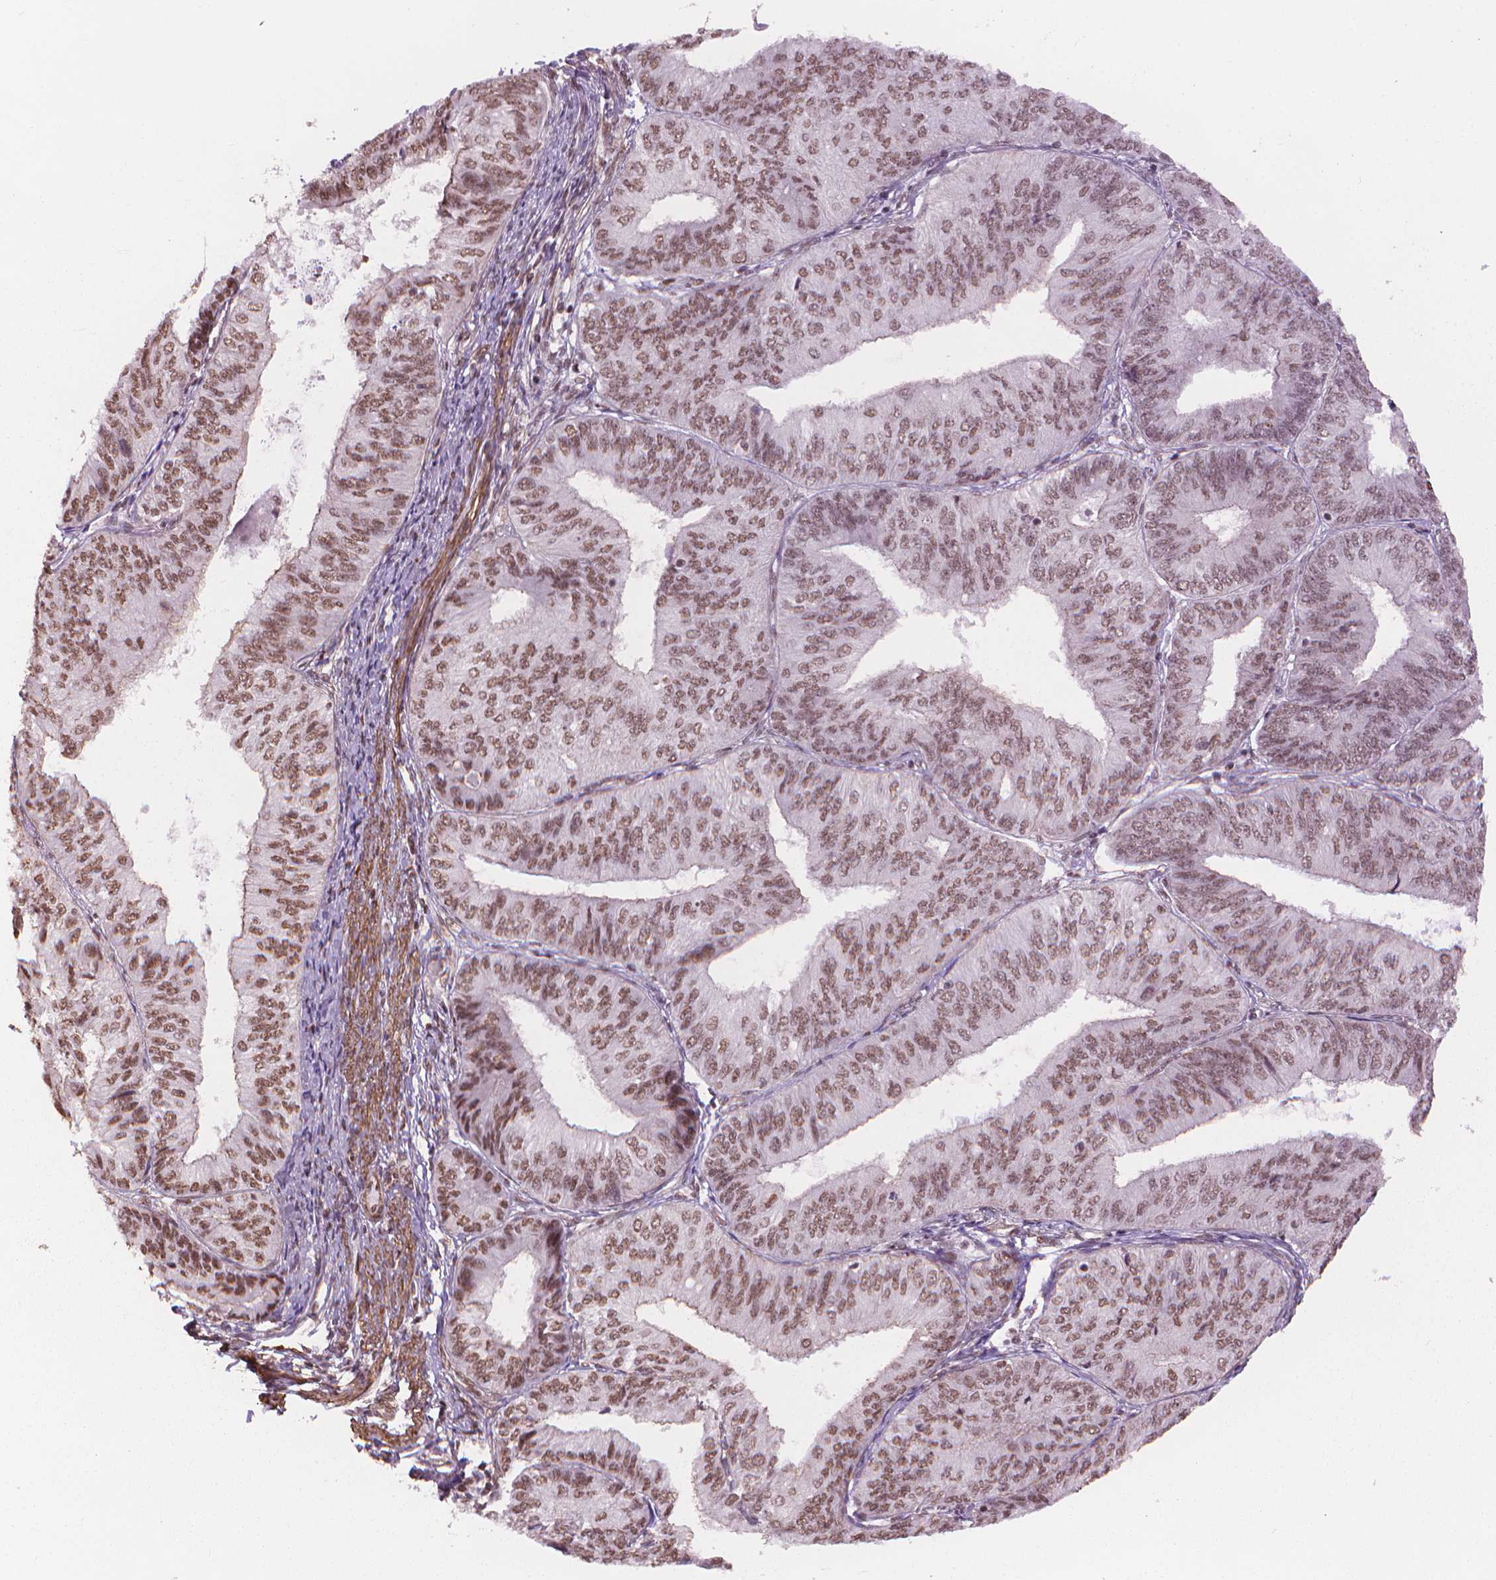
{"staining": {"intensity": "moderate", "quantity": "25%-75%", "location": "nuclear"}, "tissue": "endometrial cancer", "cell_type": "Tumor cells", "image_type": "cancer", "snomed": [{"axis": "morphology", "description": "Adenocarcinoma, NOS"}, {"axis": "topography", "description": "Endometrium"}], "caption": "There is medium levels of moderate nuclear staining in tumor cells of adenocarcinoma (endometrial), as demonstrated by immunohistochemical staining (brown color).", "gene": "HOXD4", "patient": {"sex": "female", "age": 58}}